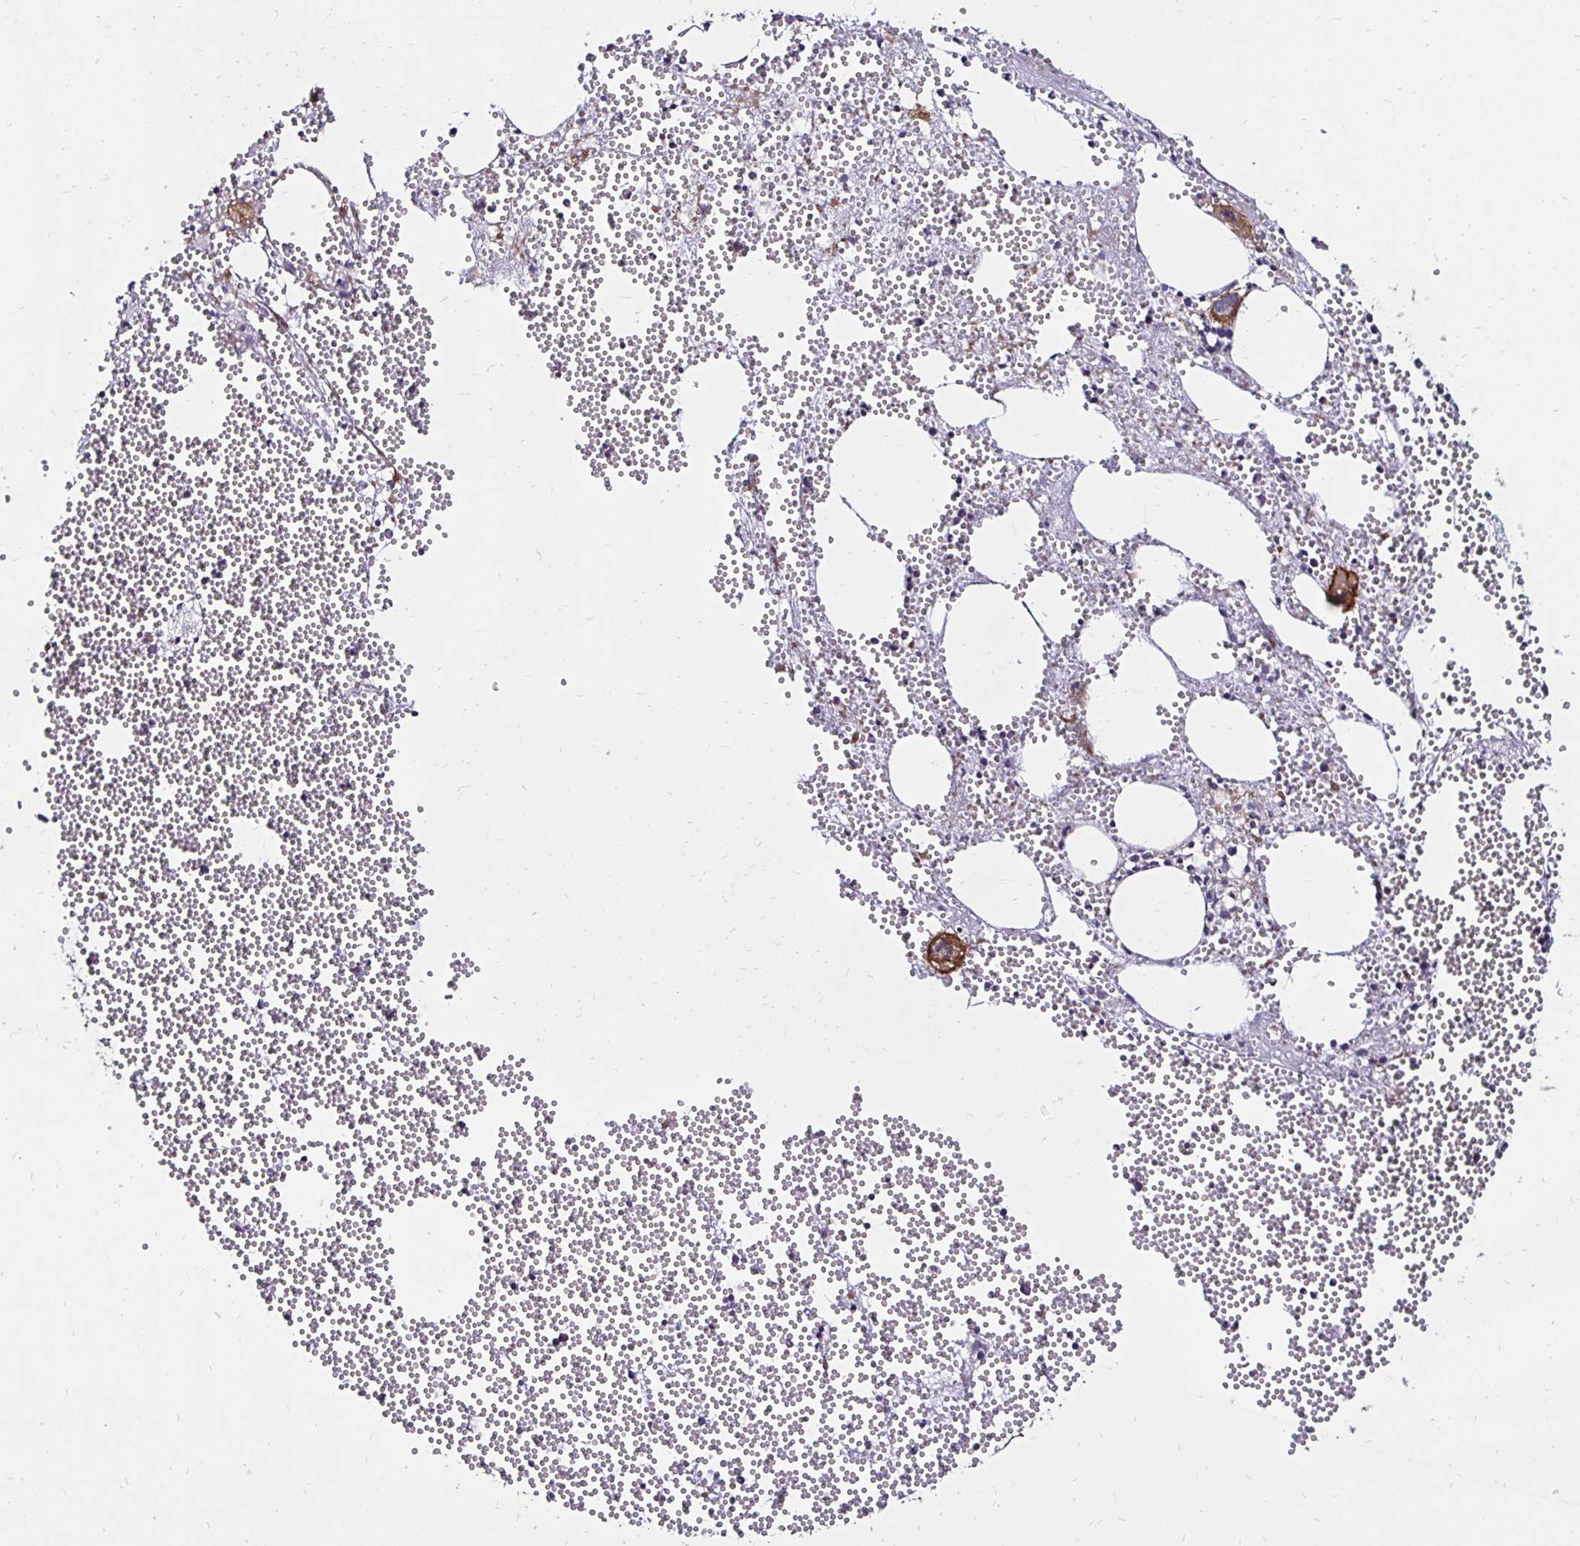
{"staining": {"intensity": "weak", "quantity": "<25%", "location": "cytoplasmic/membranous"}, "tissue": "bone marrow", "cell_type": "Hematopoietic cells", "image_type": "normal", "snomed": [{"axis": "morphology", "description": "Normal tissue, NOS"}, {"axis": "topography", "description": "Bone marrow"}], "caption": "This is a image of immunohistochemistry staining of unremarkable bone marrow, which shows no positivity in hematopoietic cells.", "gene": "ITGB1", "patient": {"sex": "female", "age": 80}}